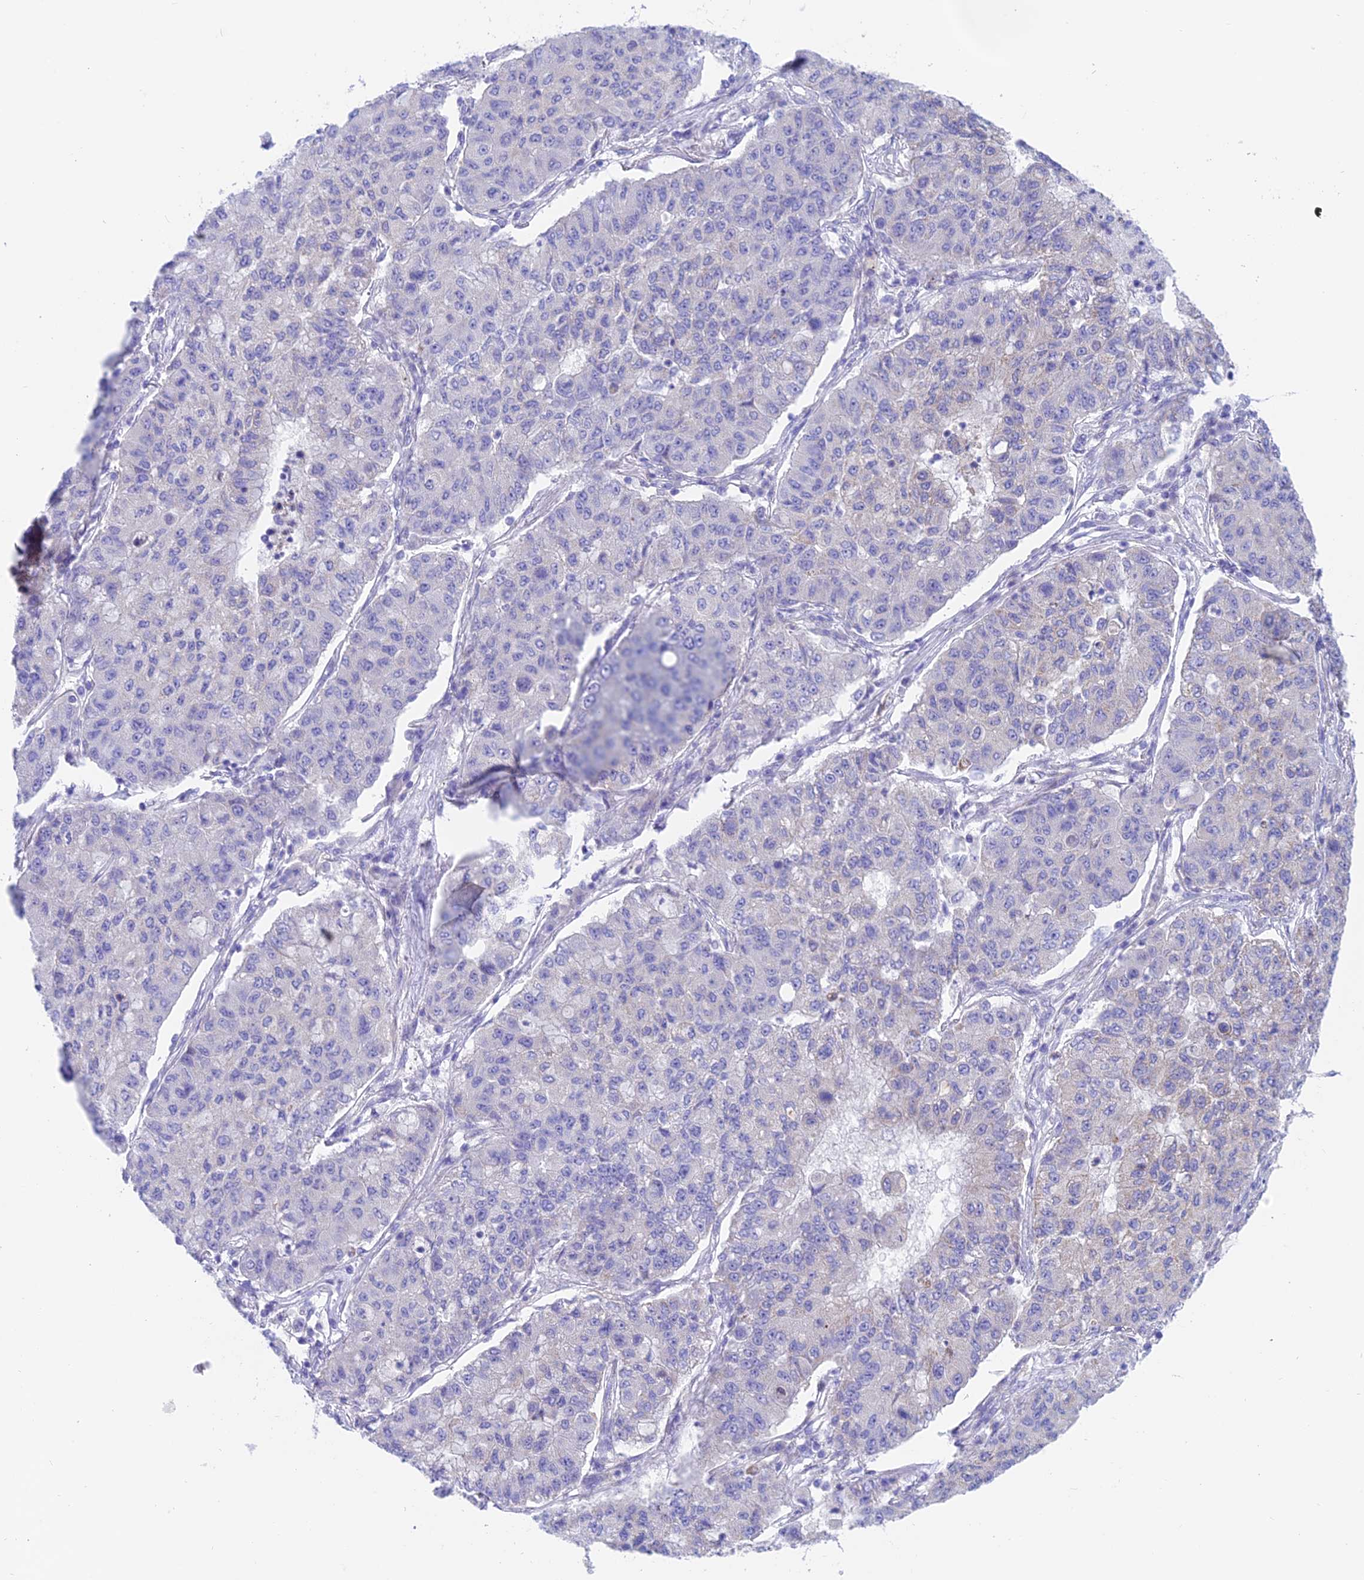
{"staining": {"intensity": "negative", "quantity": "none", "location": "none"}, "tissue": "lung cancer", "cell_type": "Tumor cells", "image_type": "cancer", "snomed": [{"axis": "morphology", "description": "Squamous cell carcinoma, NOS"}, {"axis": "topography", "description": "Lung"}], "caption": "DAB immunohistochemical staining of lung squamous cell carcinoma displays no significant expression in tumor cells.", "gene": "LZTFL1", "patient": {"sex": "male", "age": 74}}